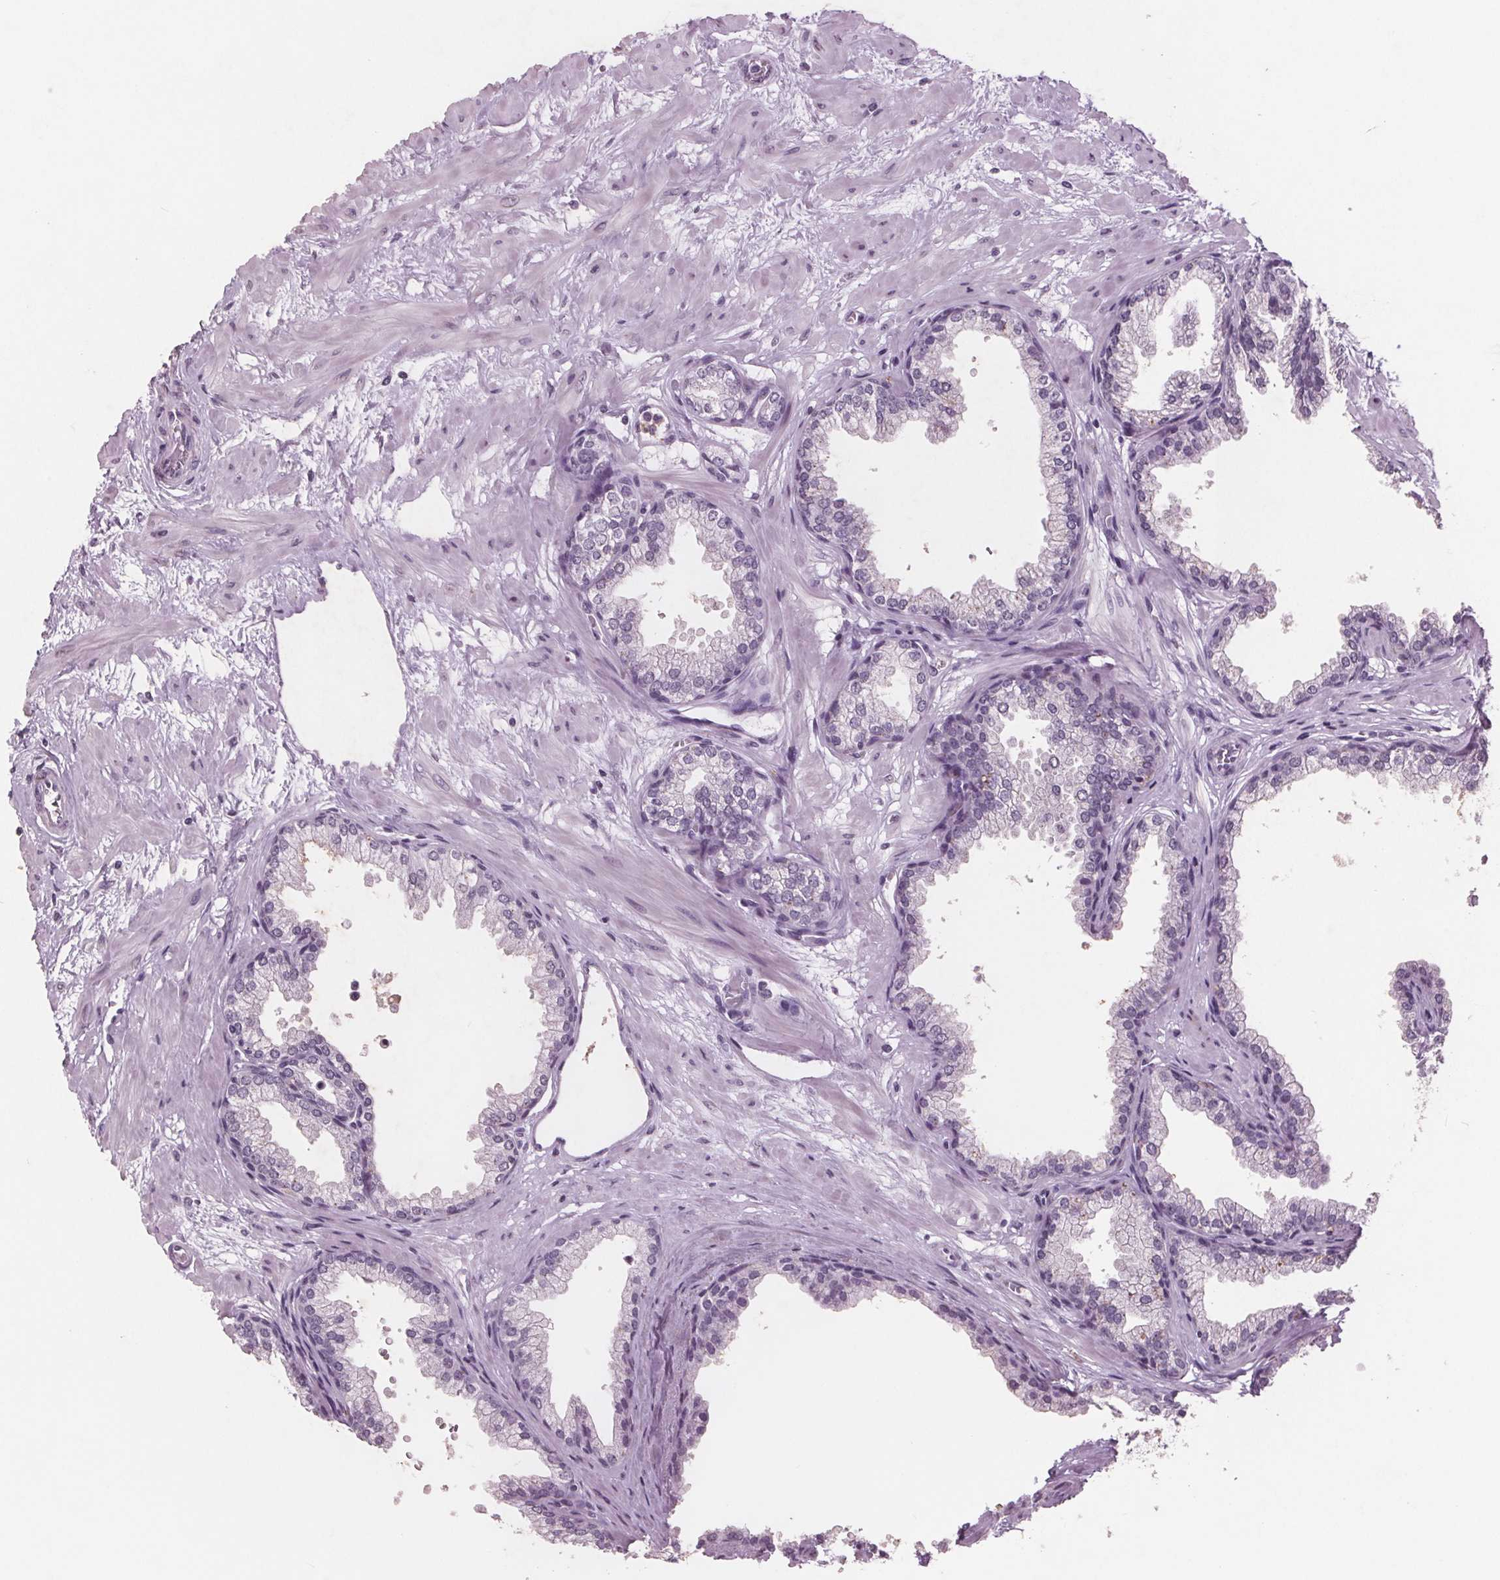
{"staining": {"intensity": "negative", "quantity": "none", "location": "none"}, "tissue": "prostate", "cell_type": "Glandular cells", "image_type": "normal", "snomed": [{"axis": "morphology", "description": "Normal tissue, NOS"}, {"axis": "topography", "description": "Prostate"}], "caption": "Immunohistochemical staining of unremarkable human prostate reveals no significant expression in glandular cells.", "gene": "PTPN14", "patient": {"sex": "male", "age": 37}}